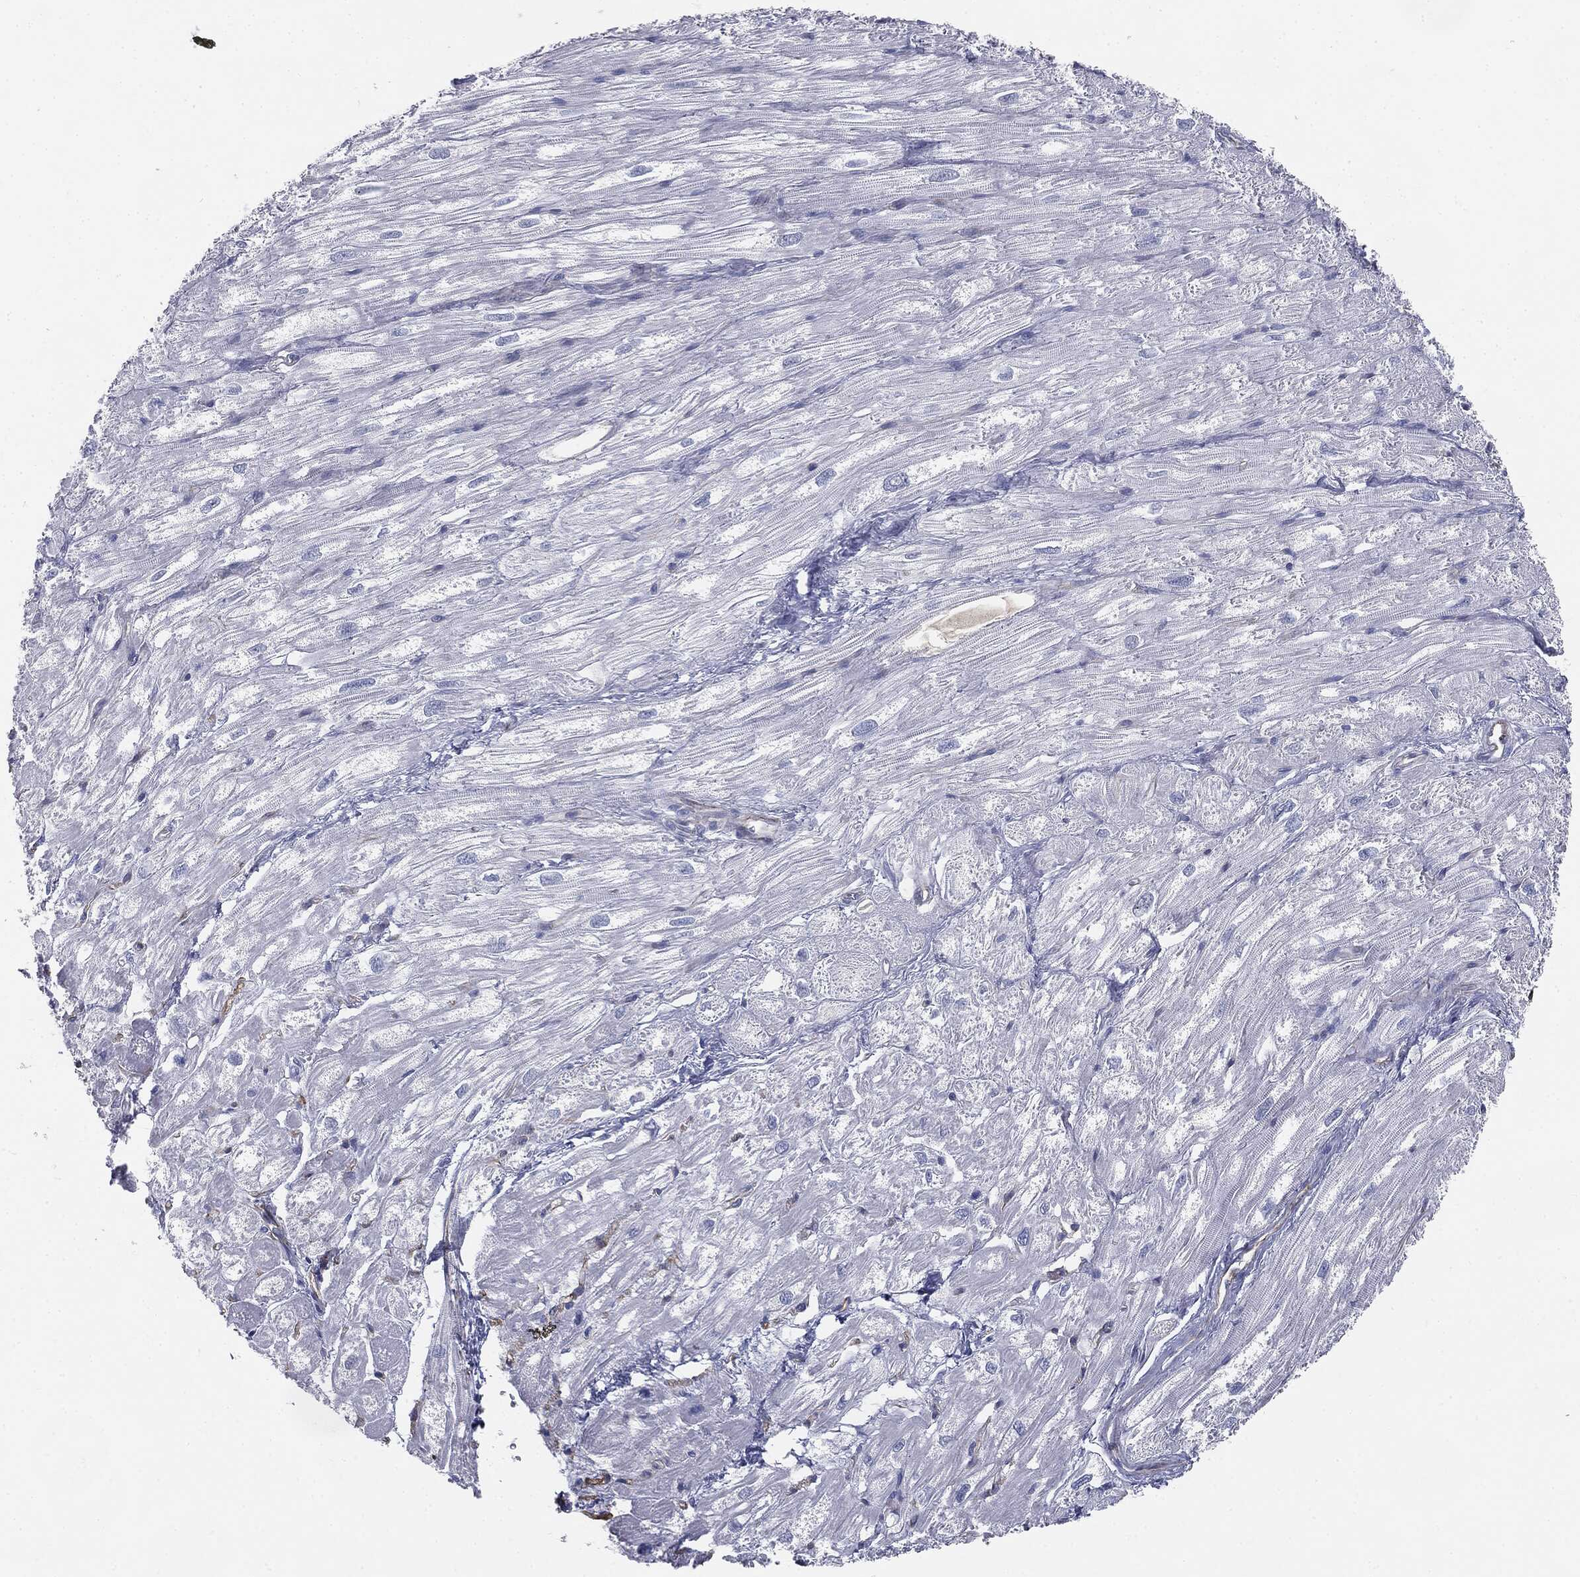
{"staining": {"intensity": "negative", "quantity": "none", "location": "none"}, "tissue": "heart muscle", "cell_type": "Cardiomyocytes", "image_type": "normal", "snomed": [{"axis": "morphology", "description": "Normal tissue, NOS"}, {"axis": "topography", "description": "Heart"}], "caption": "This is an IHC image of unremarkable human heart muscle. There is no staining in cardiomyocytes.", "gene": "MUC5AC", "patient": {"sex": "male", "age": 62}}